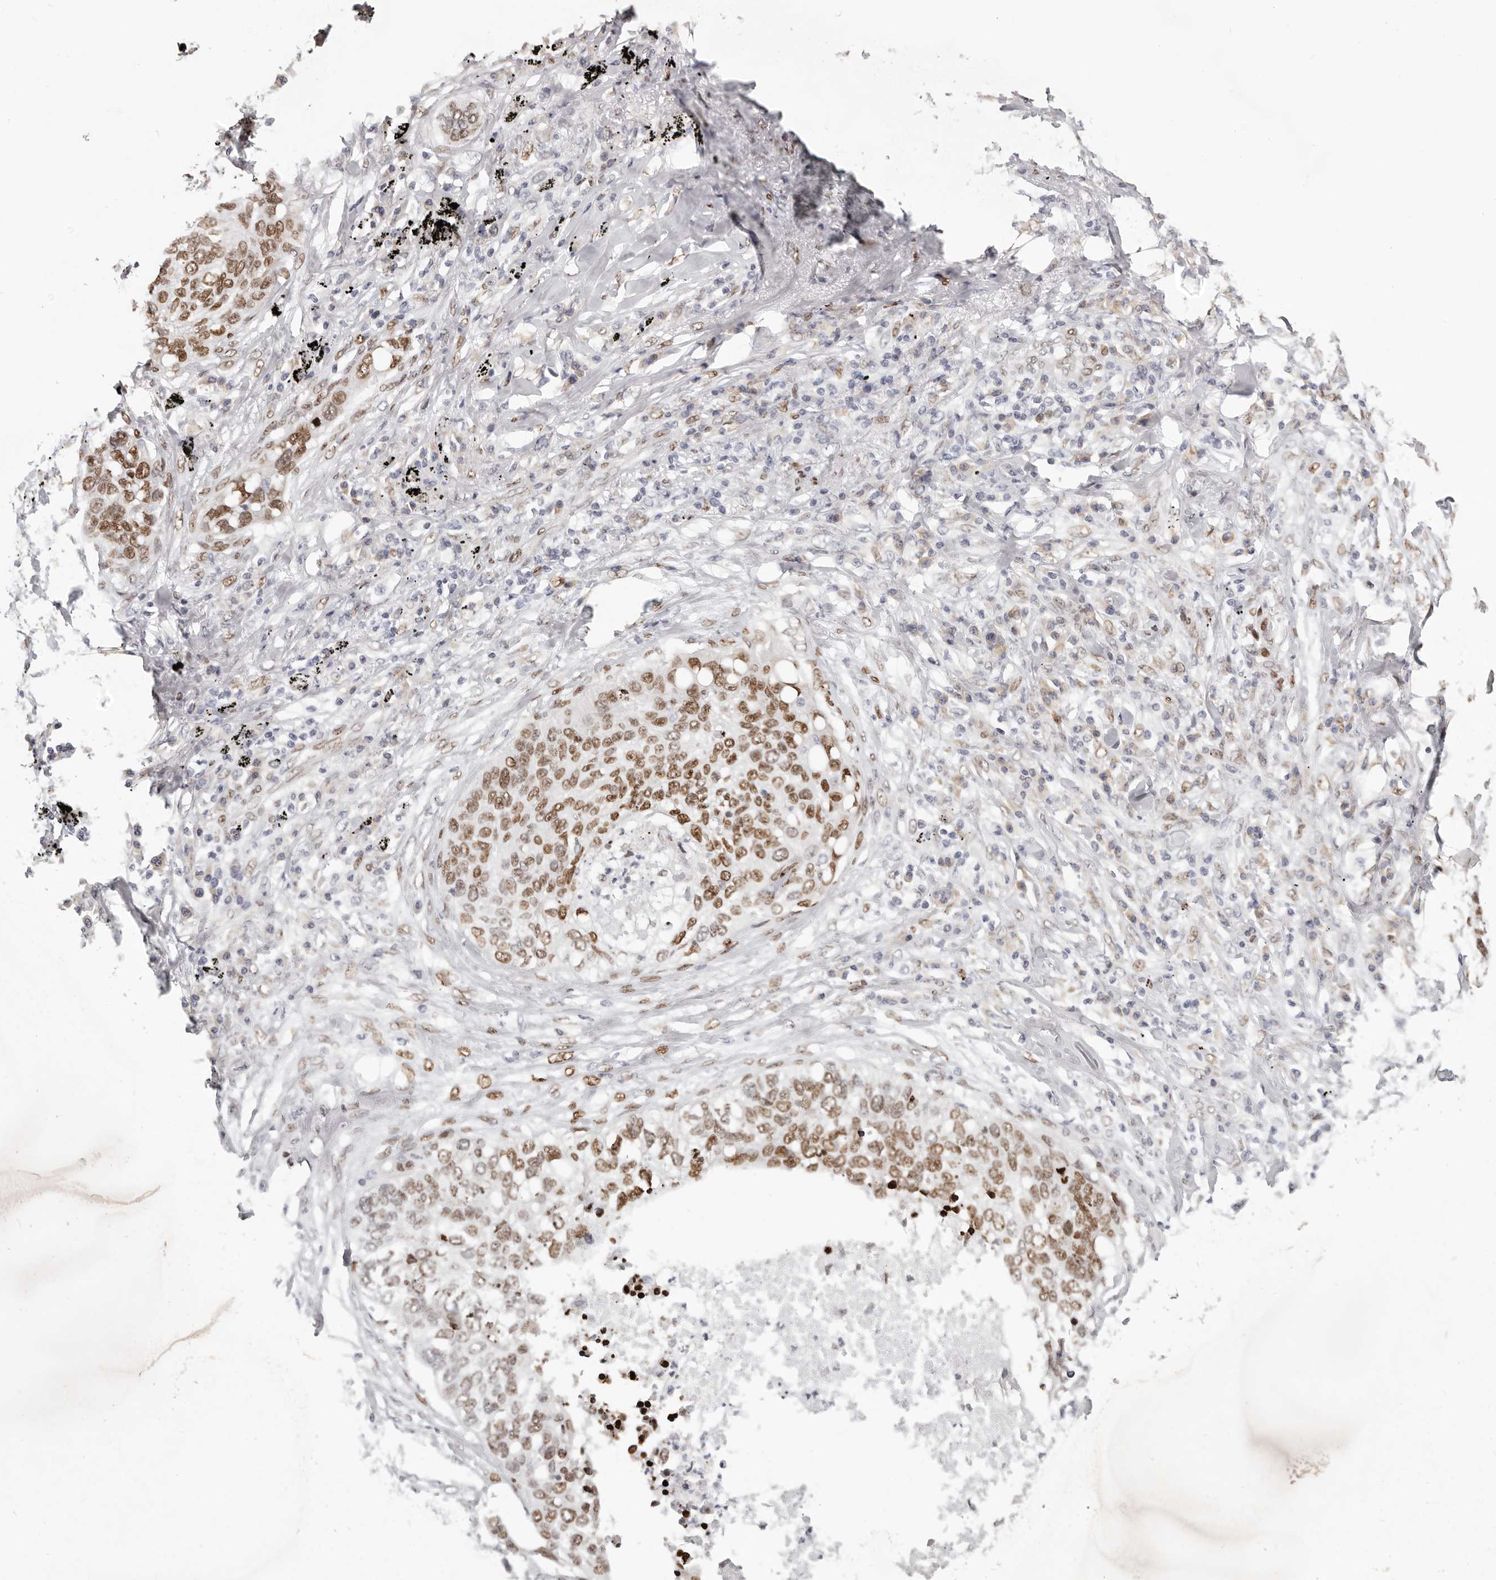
{"staining": {"intensity": "moderate", "quantity": ">75%", "location": "nuclear"}, "tissue": "lung cancer", "cell_type": "Tumor cells", "image_type": "cancer", "snomed": [{"axis": "morphology", "description": "Squamous cell carcinoma, NOS"}, {"axis": "topography", "description": "Lung"}], "caption": "Brown immunohistochemical staining in lung squamous cell carcinoma reveals moderate nuclear positivity in about >75% of tumor cells. (DAB IHC, brown staining for protein, blue staining for nuclei).", "gene": "SRP19", "patient": {"sex": "female", "age": 63}}